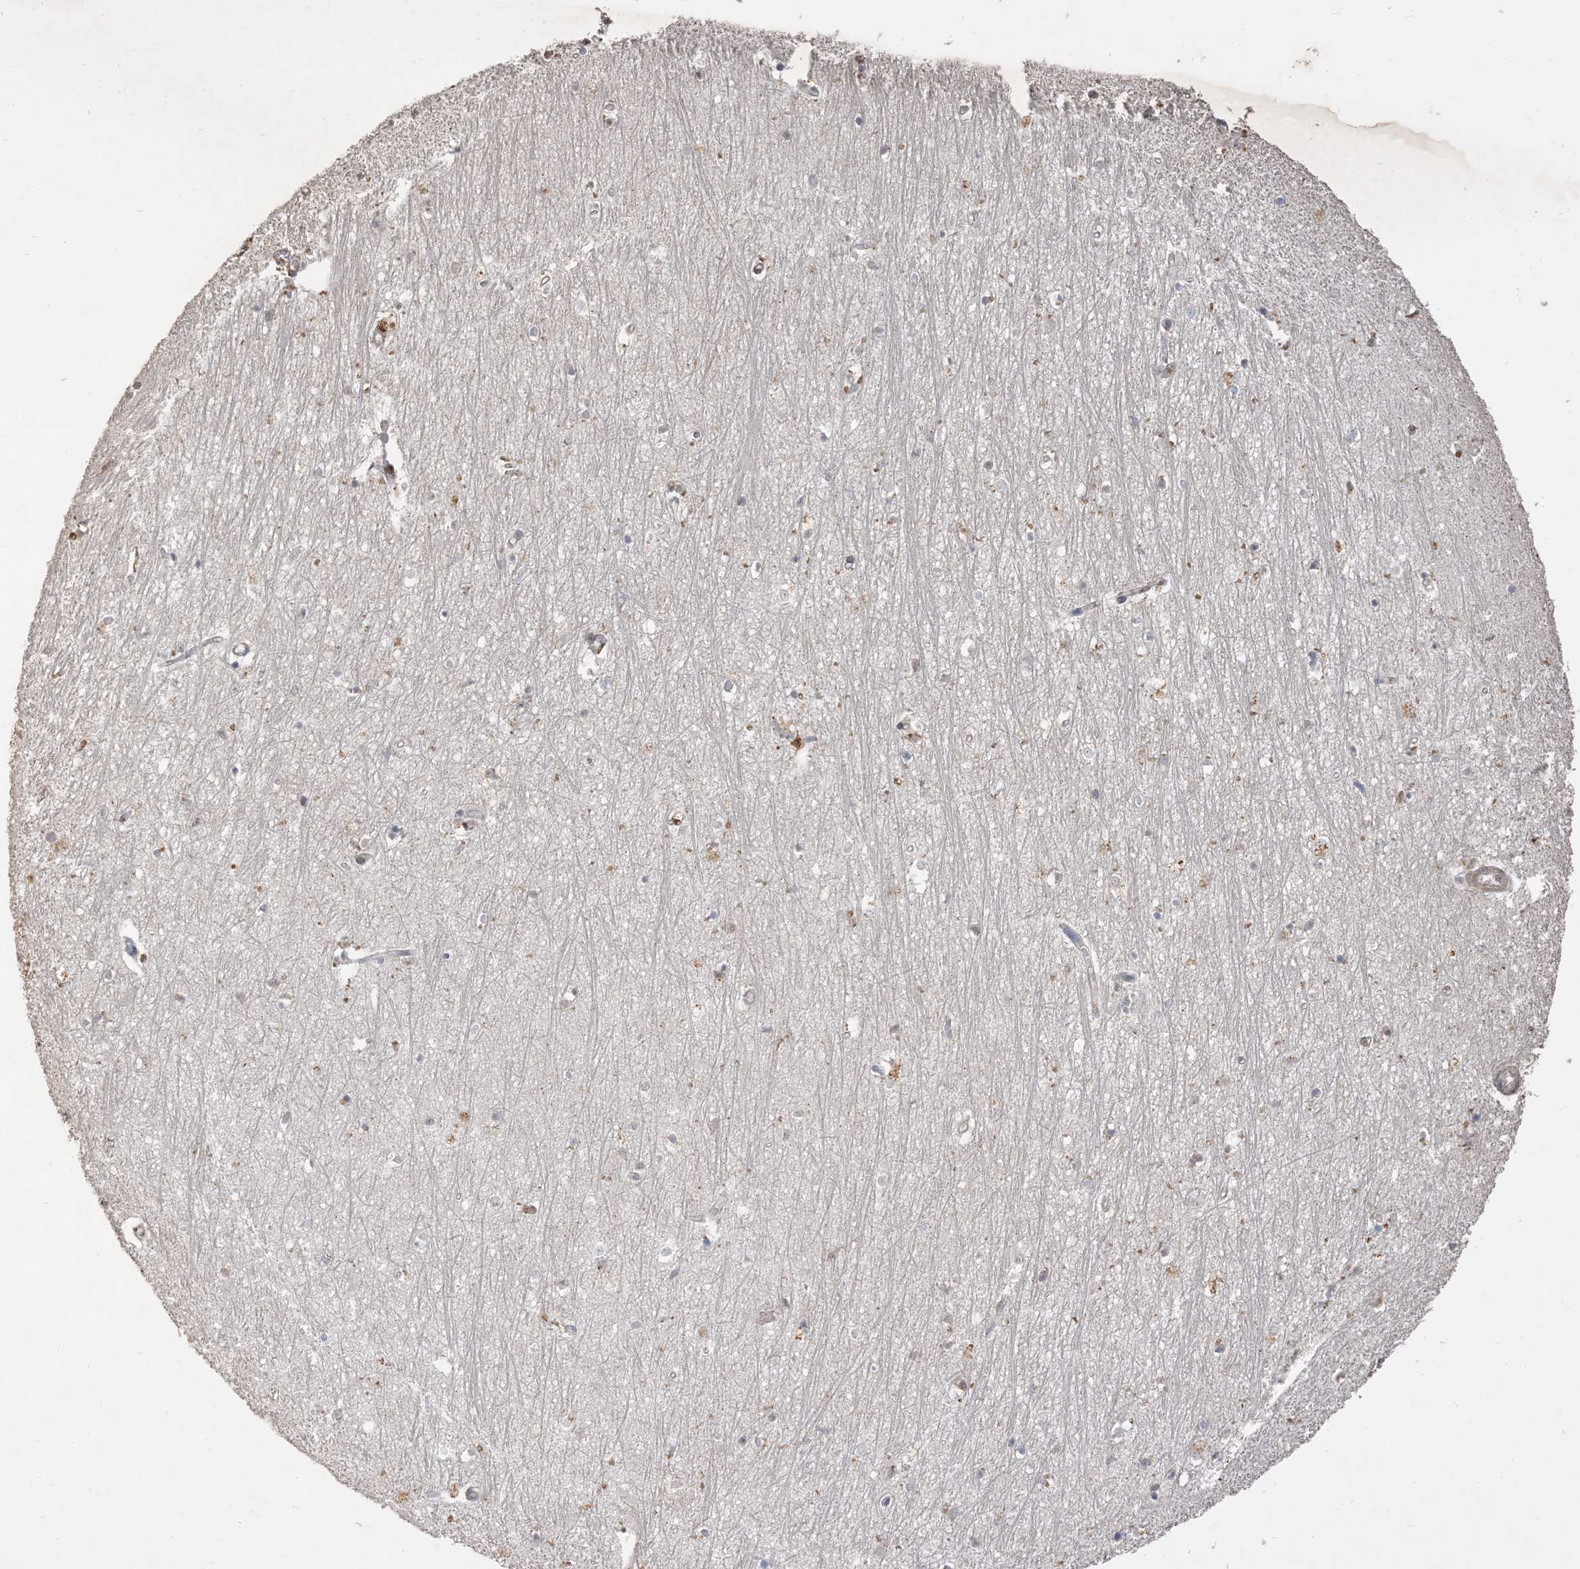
{"staining": {"intensity": "negative", "quantity": "none", "location": "none"}, "tissue": "hippocampus", "cell_type": "Glial cells", "image_type": "normal", "snomed": [{"axis": "morphology", "description": "Normal tissue, NOS"}, {"axis": "topography", "description": "Hippocampus"}], "caption": "Glial cells show no significant expression in unremarkable hippocampus. (Brightfield microscopy of DAB (3,3'-diaminobenzidine) immunohistochemistry at high magnification).", "gene": "RNF175", "patient": {"sex": "female", "age": 64}}